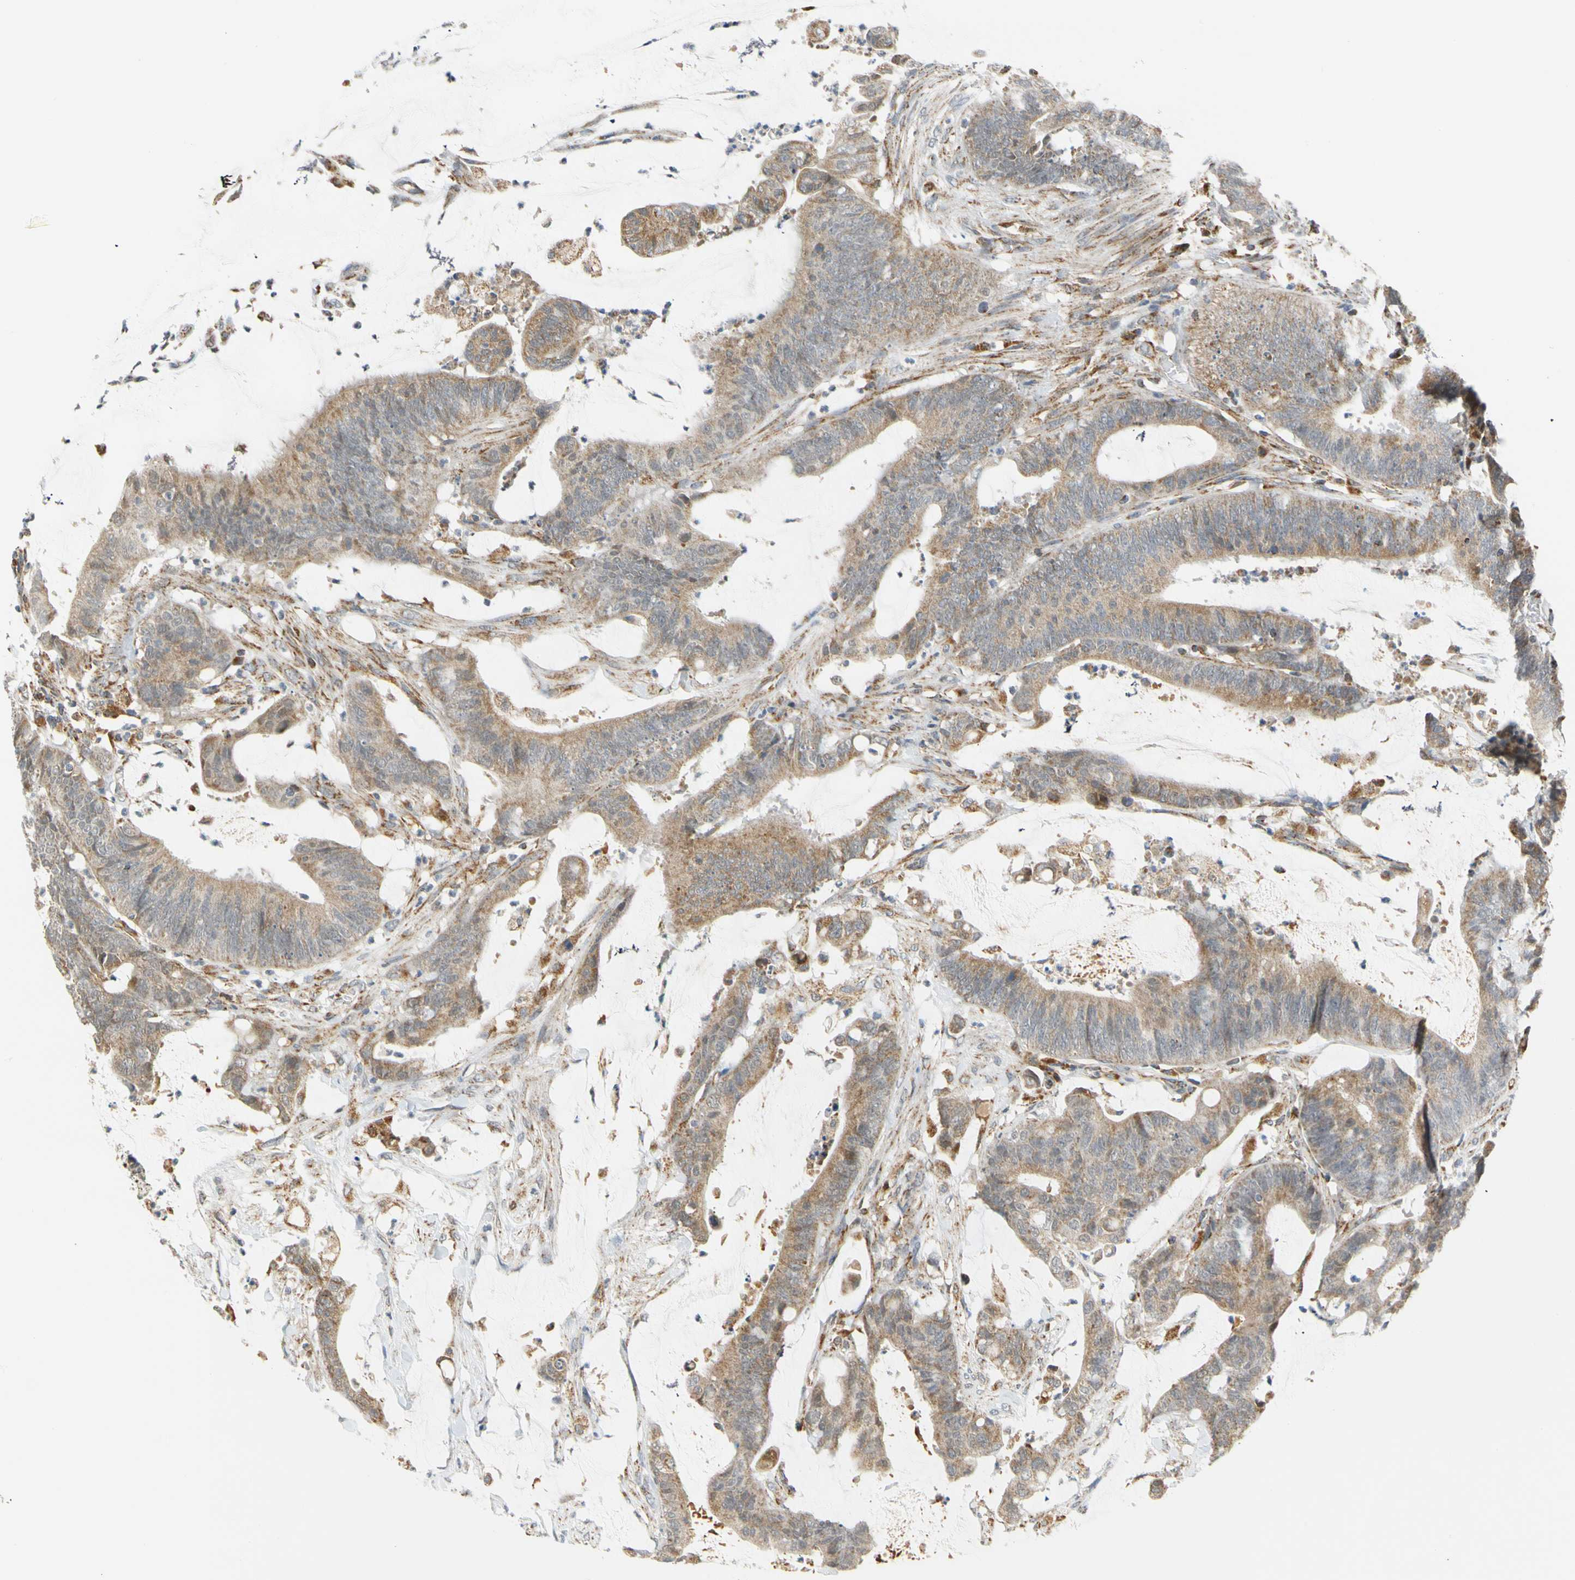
{"staining": {"intensity": "weak", "quantity": ">75%", "location": "cytoplasmic/membranous"}, "tissue": "colorectal cancer", "cell_type": "Tumor cells", "image_type": "cancer", "snomed": [{"axis": "morphology", "description": "Adenocarcinoma, NOS"}, {"axis": "topography", "description": "Rectum"}], "caption": "Human adenocarcinoma (colorectal) stained with a protein marker demonstrates weak staining in tumor cells.", "gene": "SFXN3", "patient": {"sex": "female", "age": 66}}